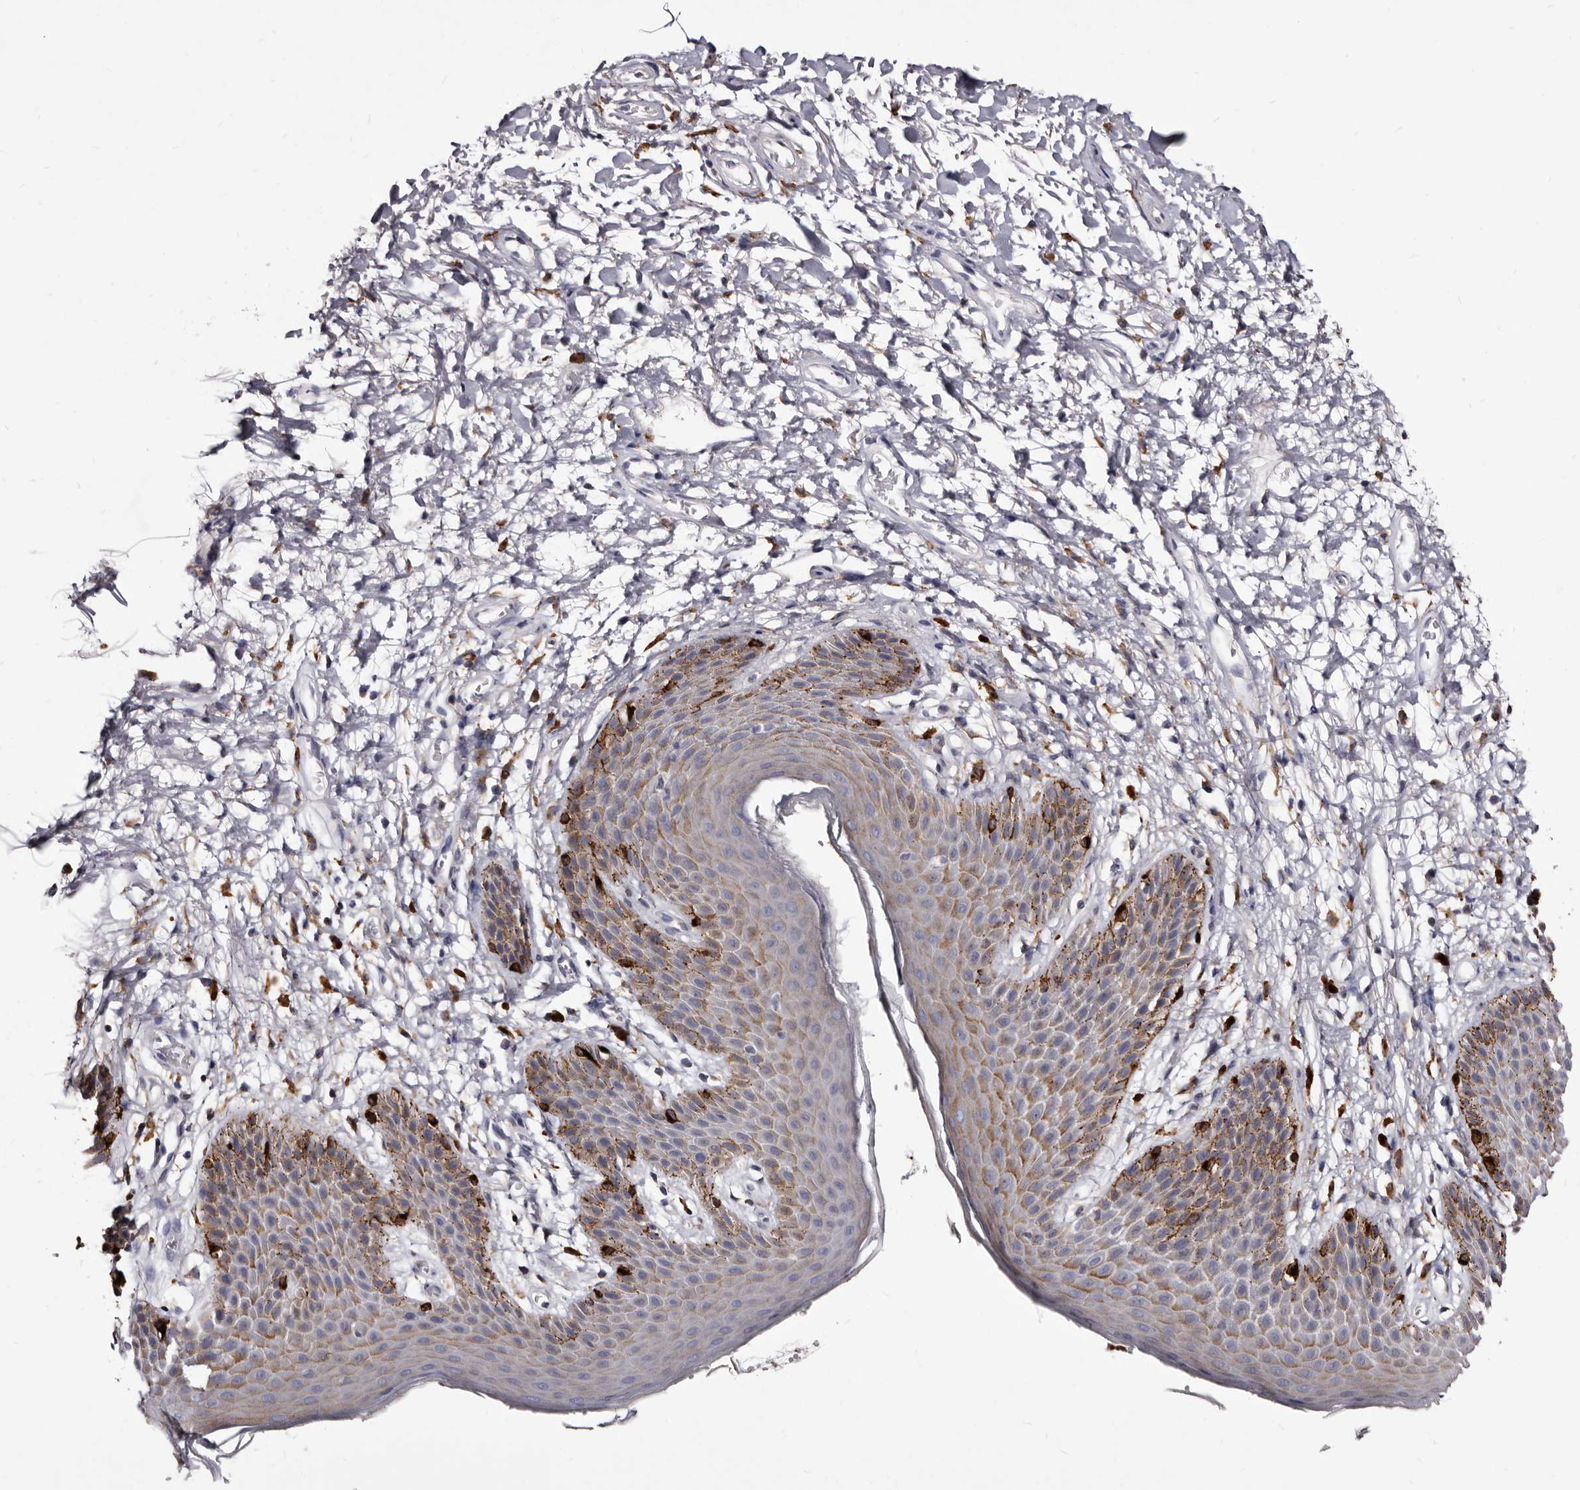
{"staining": {"intensity": "moderate", "quantity": "25%-75%", "location": "cytoplasmic/membranous"}, "tissue": "skin", "cell_type": "Epidermal cells", "image_type": "normal", "snomed": [{"axis": "morphology", "description": "Normal tissue, NOS"}, {"axis": "topography", "description": "Anal"}], "caption": "Moderate cytoplasmic/membranous positivity is present in approximately 25%-75% of epidermal cells in benign skin. (DAB = brown stain, brightfield microscopy at high magnification).", "gene": "AUNIP", "patient": {"sex": "male", "age": 74}}